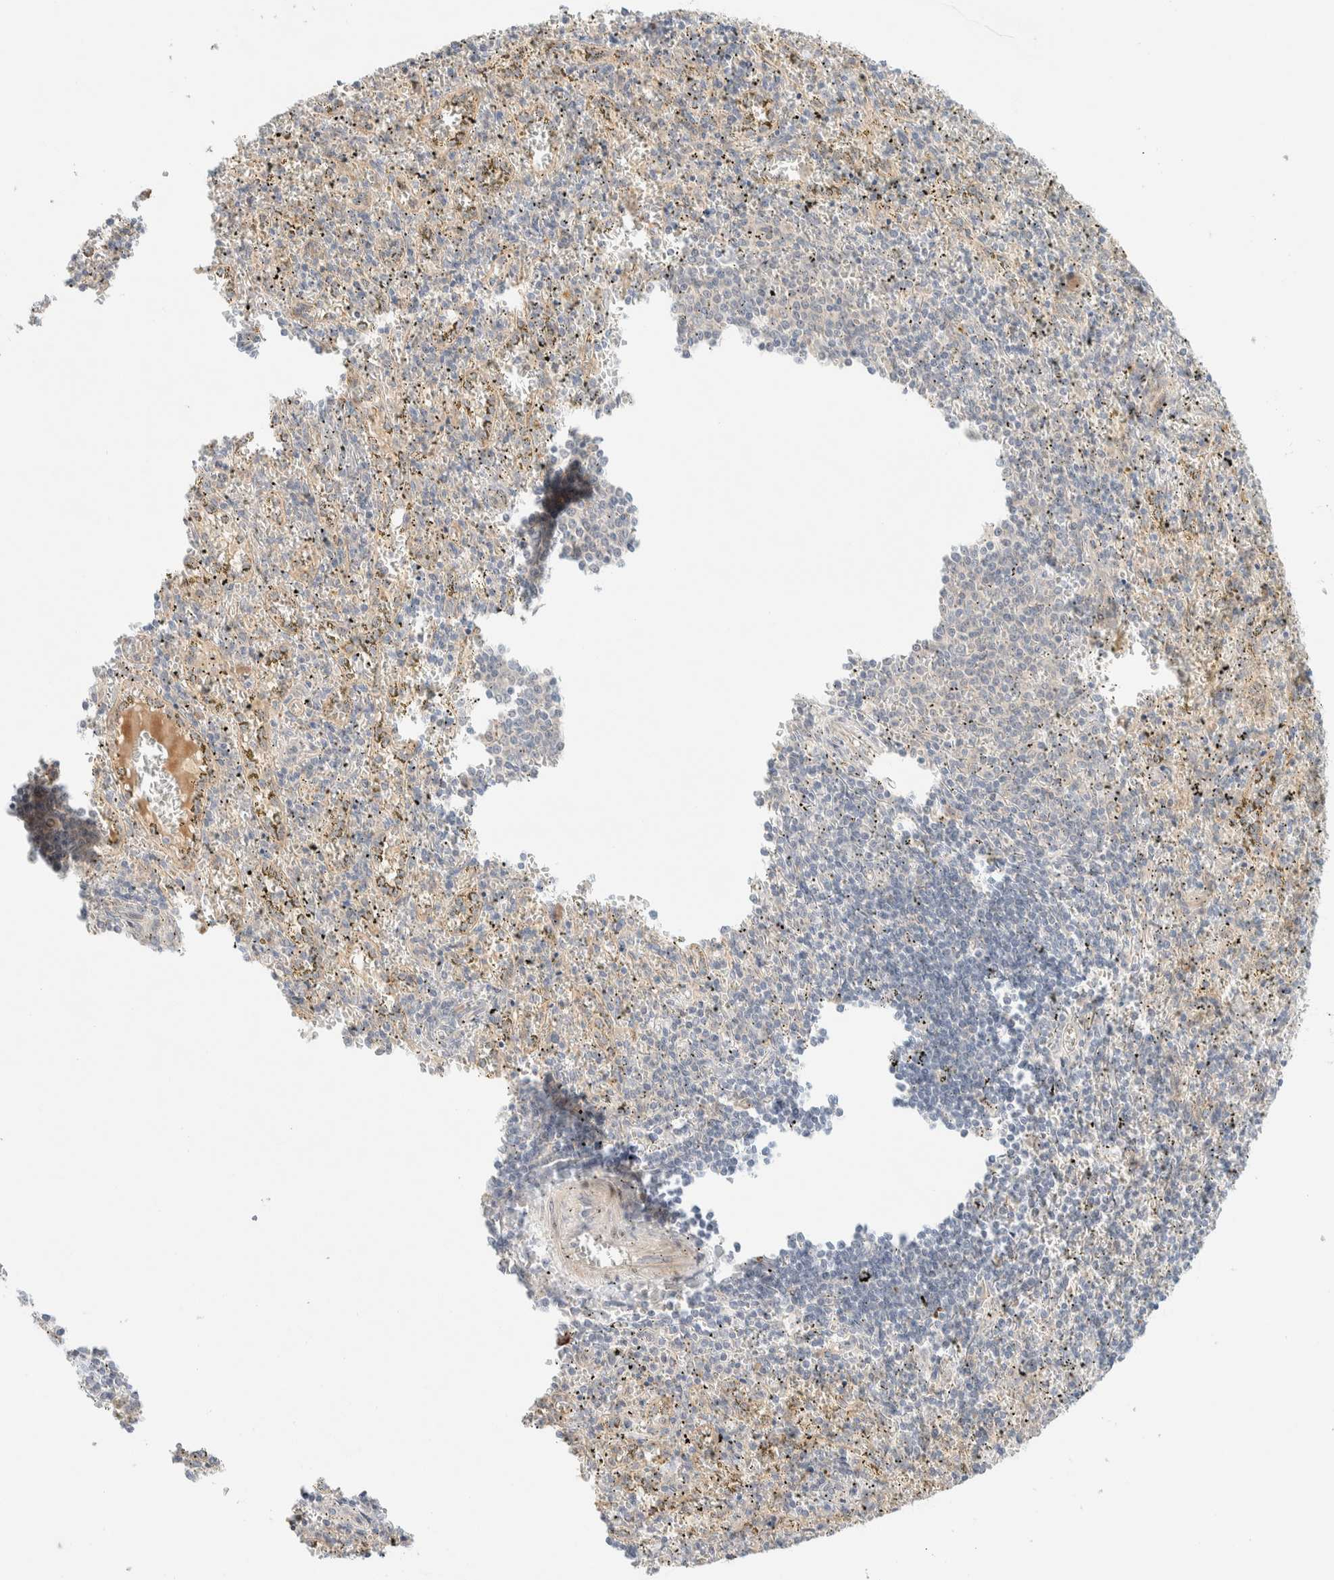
{"staining": {"intensity": "negative", "quantity": "none", "location": "none"}, "tissue": "spleen", "cell_type": "Cells in red pulp", "image_type": "normal", "snomed": [{"axis": "morphology", "description": "Normal tissue, NOS"}, {"axis": "topography", "description": "Spleen"}], "caption": "This is a image of immunohistochemistry (IHC) staining of unremarkable spleen, which shows no expression in cells in red pulp. The staining was performed using DAB (3,3'-diaminobenzidine) to visualize the protein expression in brown, while the nuclei were stained in blue with hematoxylin (Magnification: 20x).", "gene": "CHKA", "patient": {"sex": "male", "age": 11}}